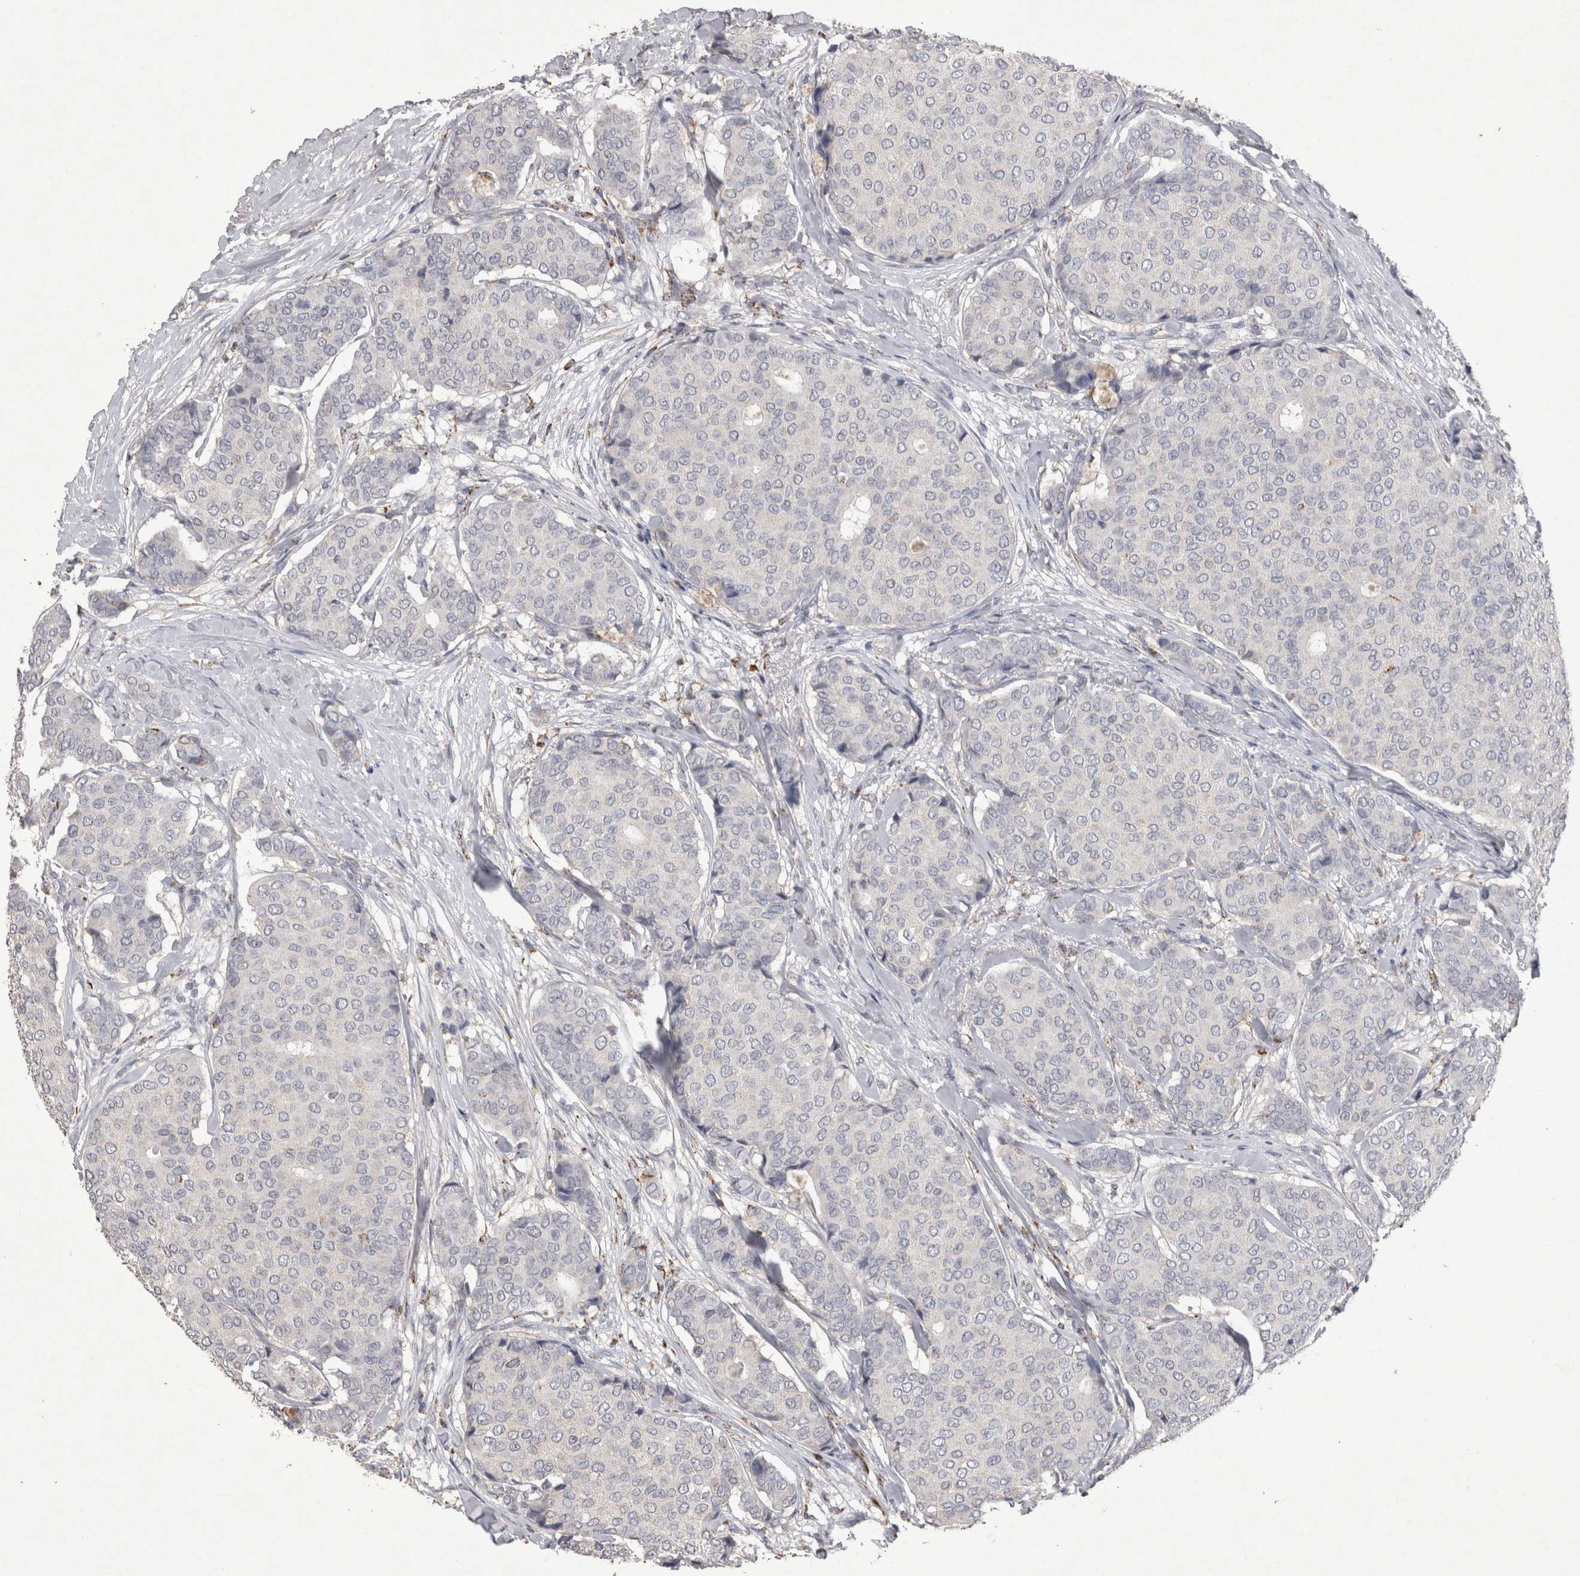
{"staining": {"intensity": "negative", "quantity": "none", "location": "none"}, "tissue": "breast cancer", "cell_type": "Tumor cells", "image_type": "cancer", "snomed": [{"axis": "morphology", "description": "Duct carcinoma"}, {"axis": "topography", "description": "Breast"}], "caption": "The photomicrograph exhibits no staining of tumor cells in intraductal carcinoma (breast). (DAB (3,3'-diaminobenzidine) immunohistochemistry (IHC) visualized using brightfield microscopy, high magnification).", "gene": "DKK3", "patient": {"sex": "female", "age": 75}}